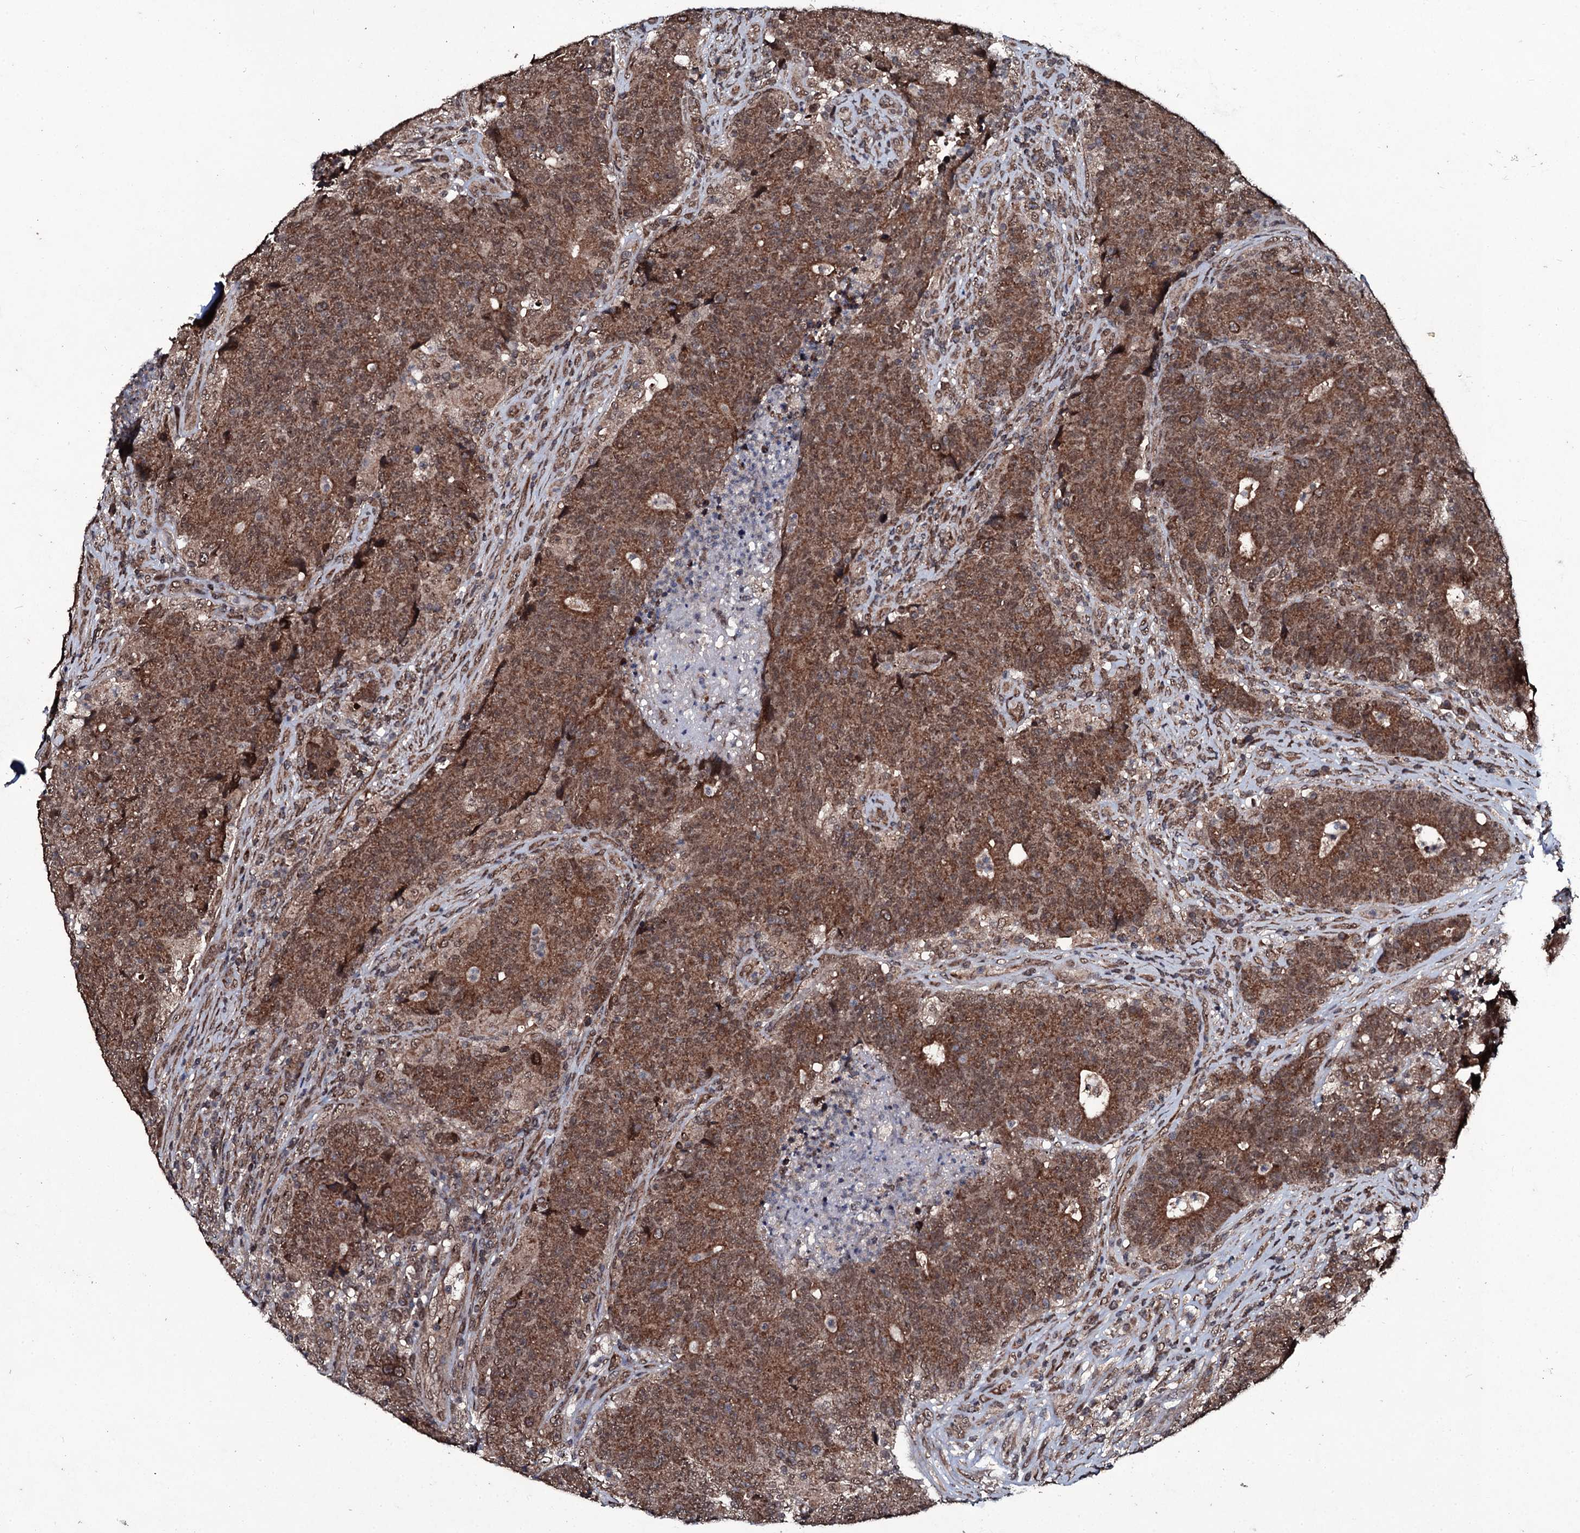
{"staining": {"intensity": "moderate", "quantity": ">75%", "location": "cytoplasmic/membranous"}, "tissue": "colorectal cancer", "cell_type": "Tumor cells", "image_type": "cancer", "snomed": [{"axis": "morphology", "description": "Adenocarcinoma, NOS"}, {"axis": "topography", "description": "Colon"}], "caption": "This is an image of immunohistochemistry (IHC) staining of colorectal cancer (adenocarcinoma), which shows moderate expression in the cytoplasmic/membranous of tumor cells.", "gene": "MRPS31", "patient": {"sex": "female", "age": 75}}